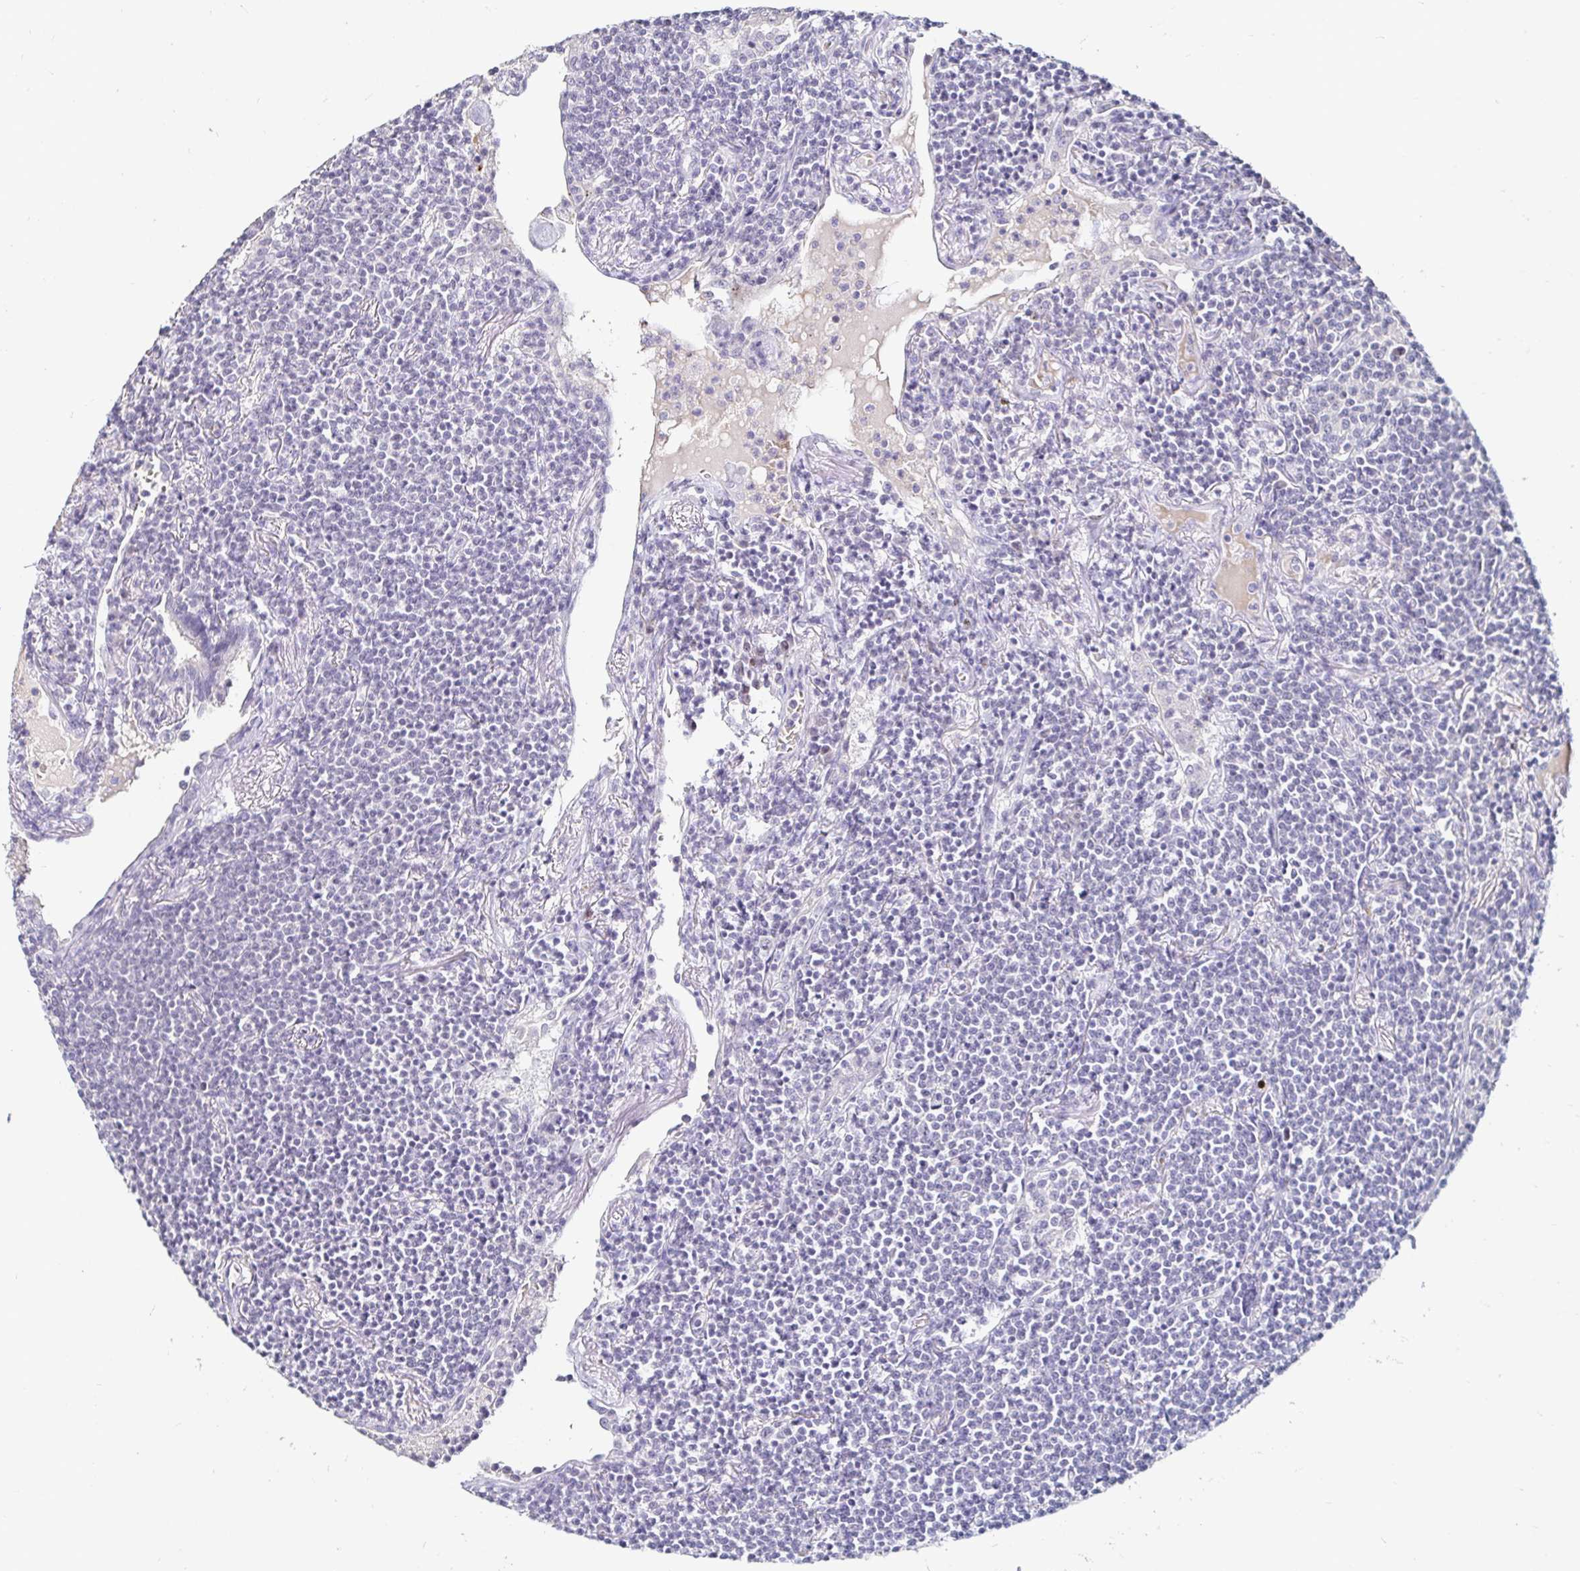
{"staining": {"intensity": "negative", "quantity": "none", "location": "none"}, "tissue": "lymphoma", "cell_type": "Tumor cells", "image_type": "cancer", "snomed": [{"axis": "morphology", "description": "Malignant lymphoma, non-Hodgkin's type, Low grade"}, {"axis": "topography", "description": "Lung"}], "caption": "IHC of human lymphoma reveals no expression in tumor cells.", "gene": "FAIM2", "patient": {"sex": "female", "age": 71}}